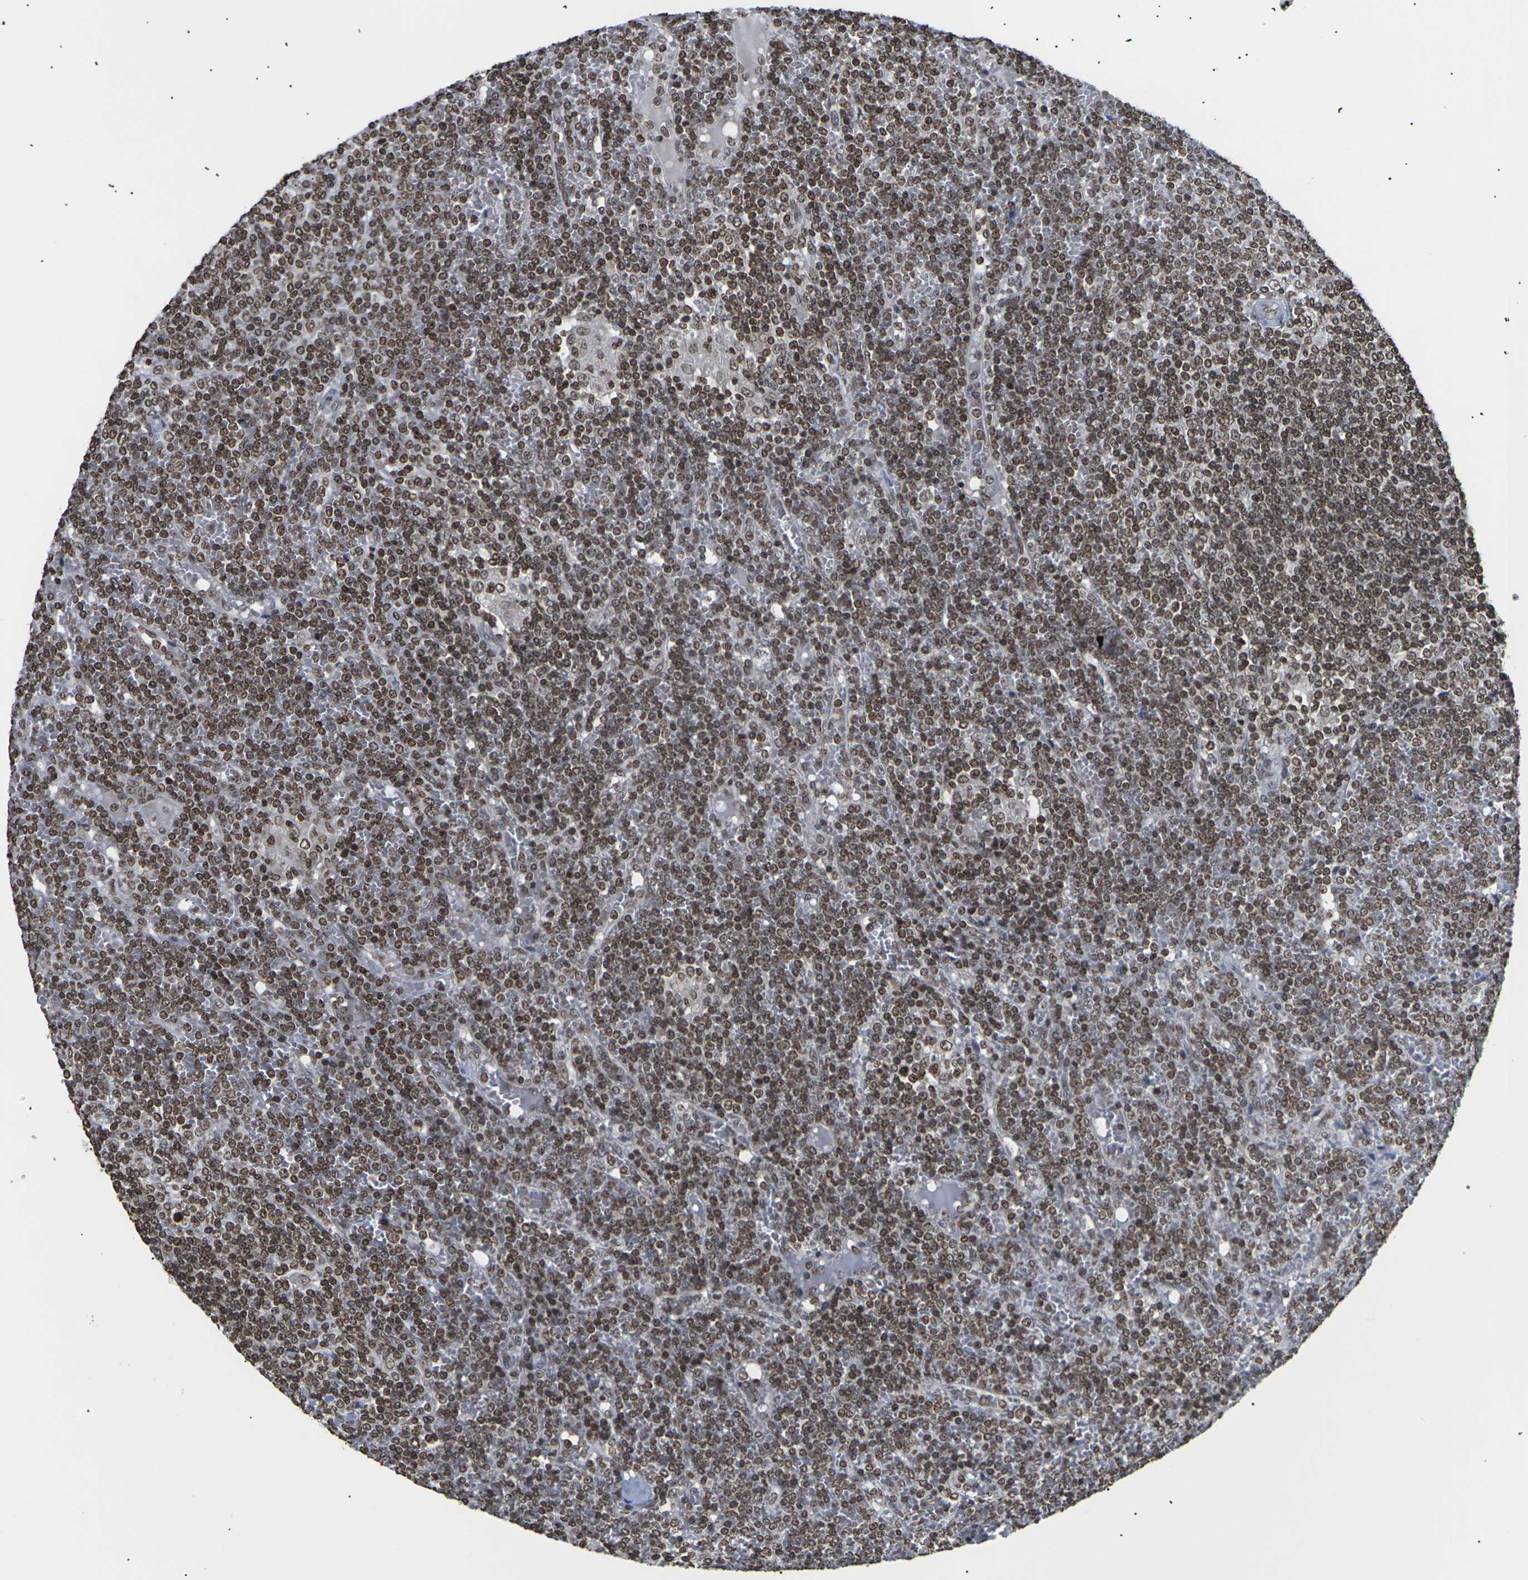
{"staining": {"intensity": "strong", "quantity": ">75%", "location": "nuclear"}, "tissue": "lymphoma", "cell_type": "Tumor cells", "image_type": "cancer", "snomed": [{"axis": "morphology", "description": "Malignant lymphoma, non-Hodgkin's type, Low grade"}, {"axis": "topography", "description": "Spleen"}], "caption": "There is high levels of strong nuclear staining in tumor cells of lymphoma, as demonstrated by immunohistochemical staining (brown color).", "gene": "ETV5", "patient": {"sex": "female", "age": 19}}